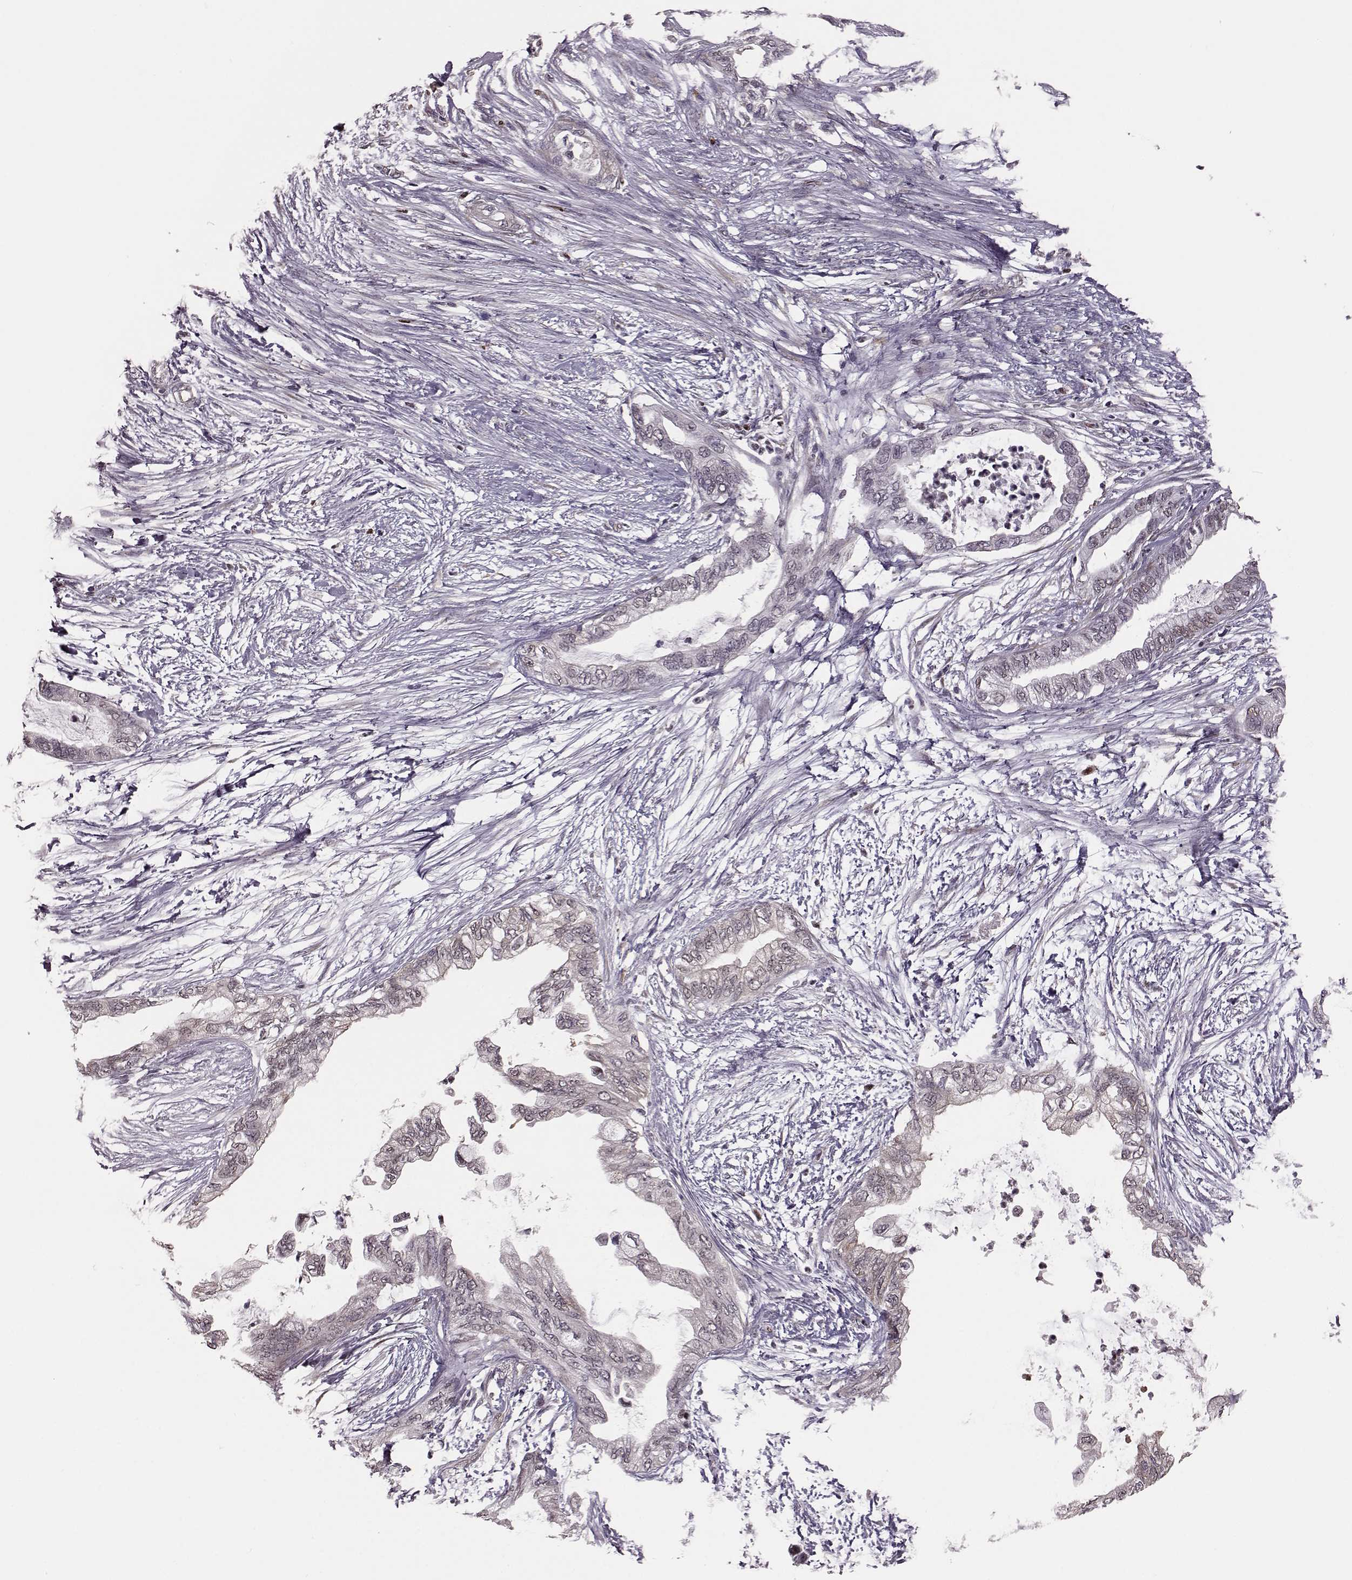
{"staining": {"intensity": "weak", "quantity": "<25%", "location": "nuclear"}, "tissue": "pancreatic cancer", "cell_type": "Tumor cells", "image_type": "cancer", "snomed": [{"axis": "morphology", "description": "Normal tissue, NOS"}, {"axis": "morphology", "description": "Adenocarcinoma, NOS"}, {"axis": "topography", "description": "Pancreas"}, {"axis": "topography", "description": "Duodenum"}], "caption": "Tumor cells are negative for protein expression in human adenocarcinoma (pancreatic).", "gene": "KLF6", "patient": {"sex": "female", "age": 60}}